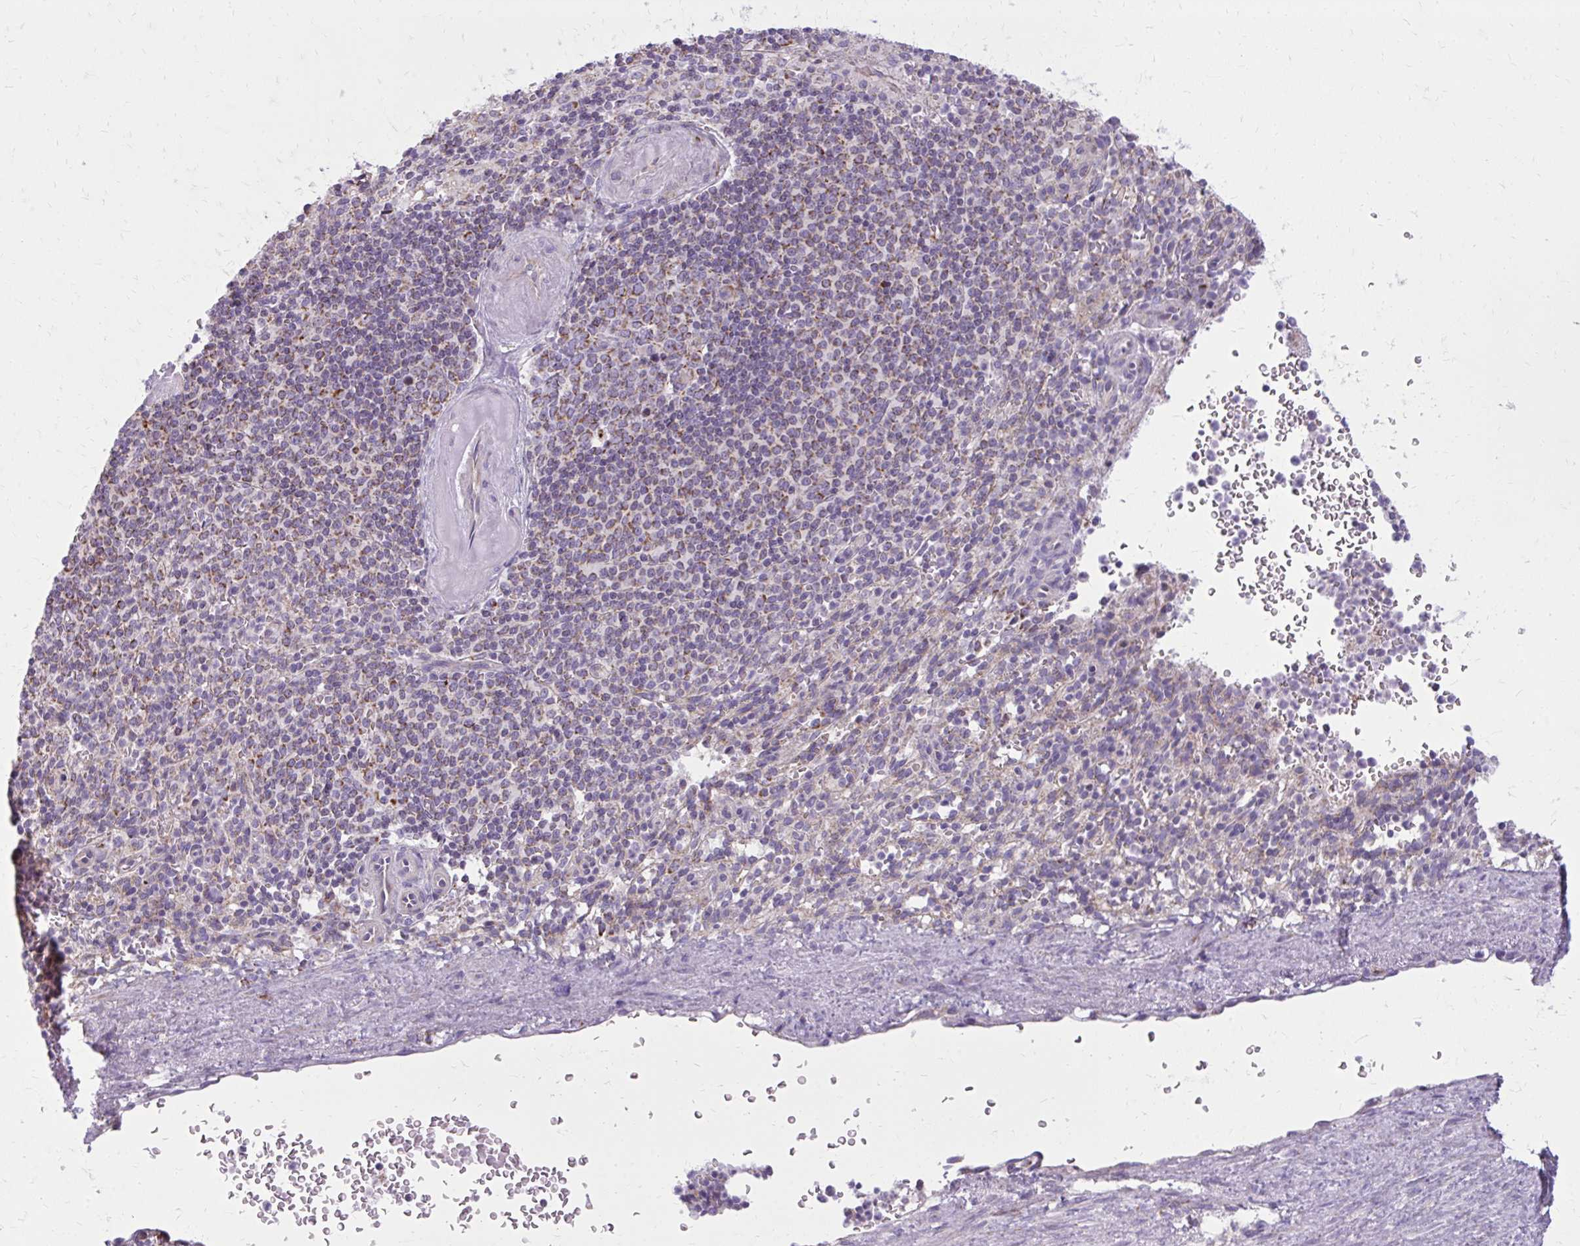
{"staining": {"intensity": "moderate", "quantity": "<25%", "location": "cytoplasmic/membranous"}, "tissue": "spleen", "cell_type": "Cells in red pulp", "image_type": "normal", "snomed": [{"axis": "morphology", "description": "Normal tissue, NOS"}, {"axis": "topography", "description": "Spleen"}], "caption": "Immunohistochemistry (IHC) micrograph of normal spleen: human spleen stained using immunohistochemistry (IHC) shows low levels of moderate protein expression localized specifically in the cytoplasmic/membranous of cells in red pulp, appearing as a cytoplasmic/membranous brown color.", "gene": "IFIT1", "patient": {"sex": "female", "age": 74}}